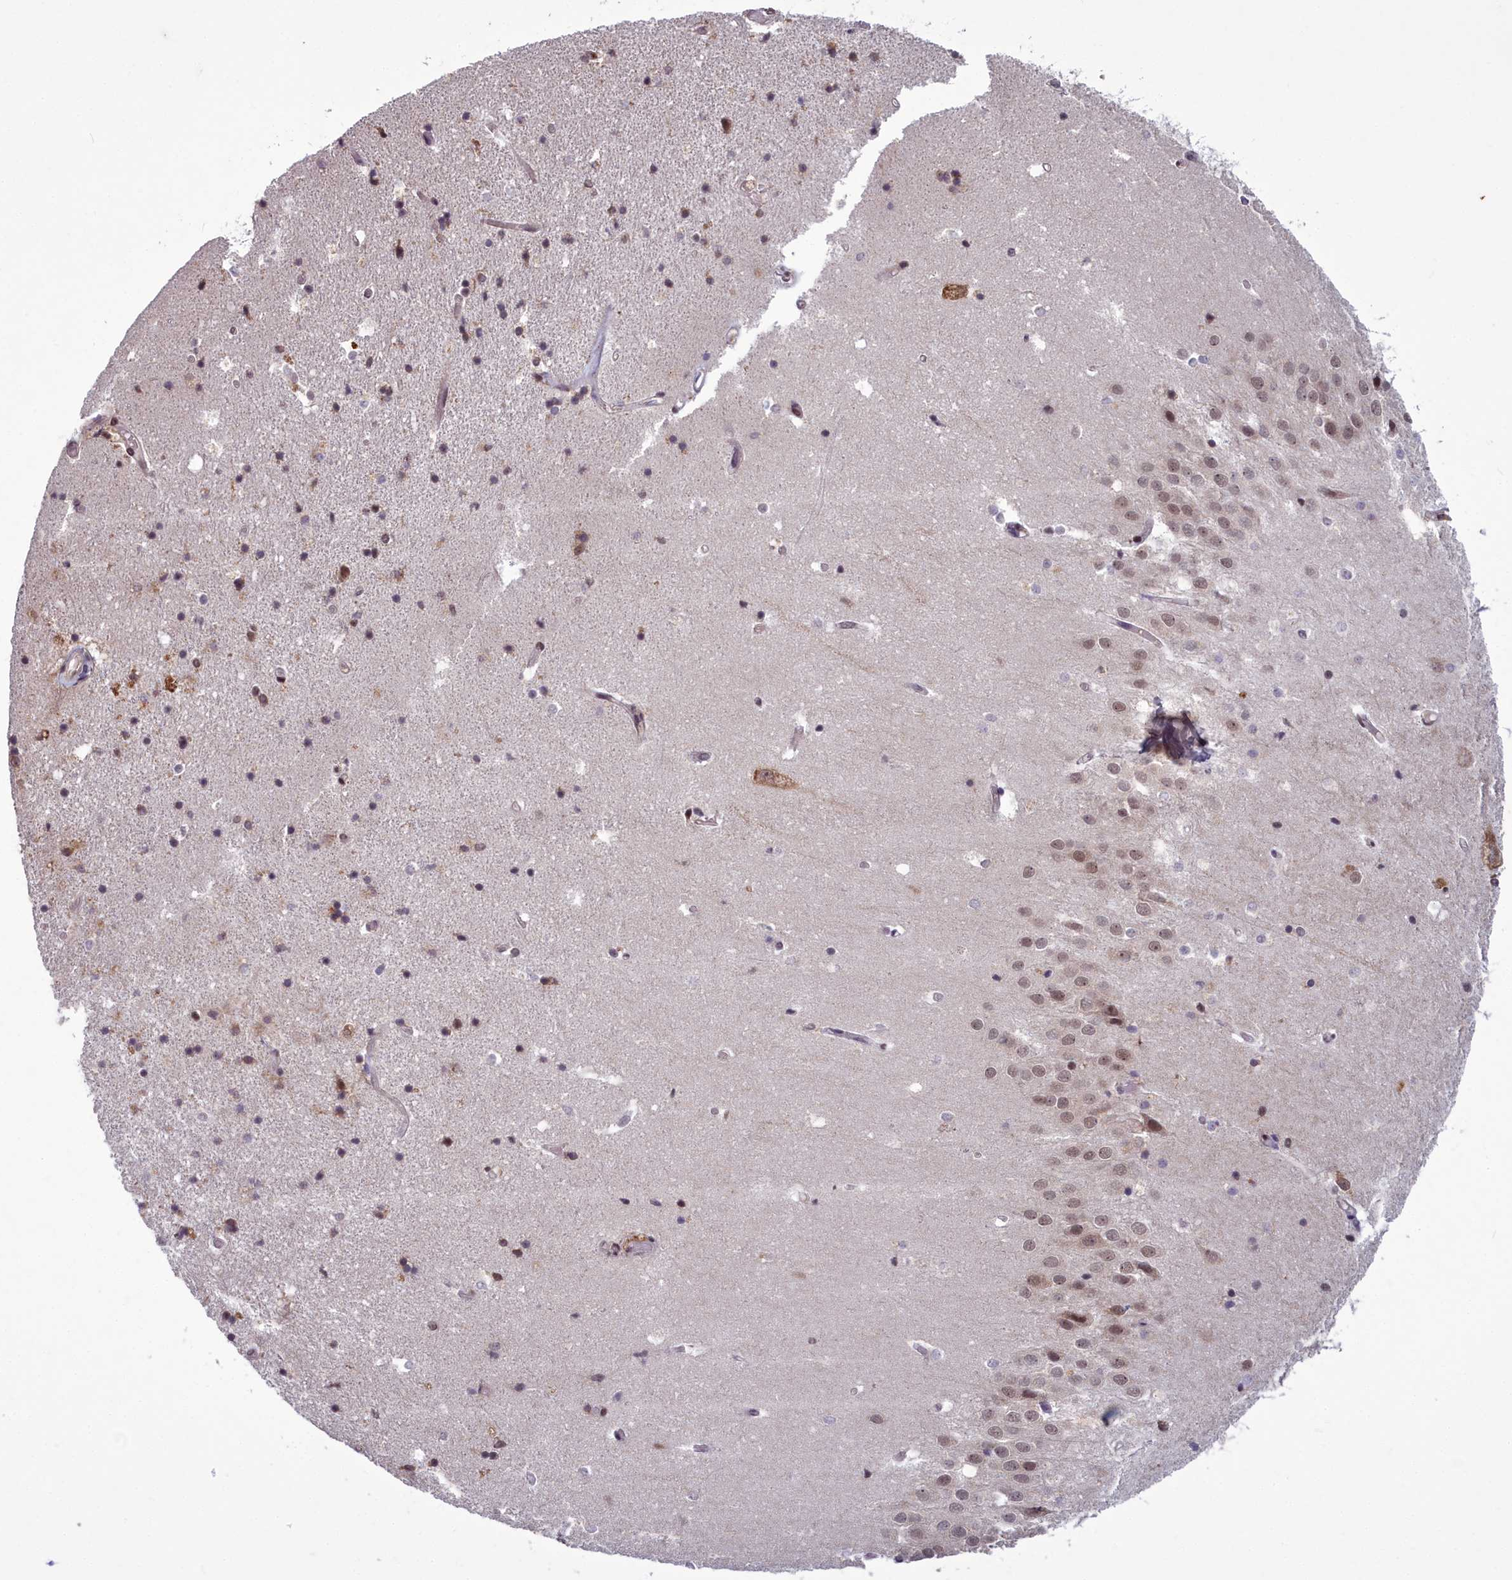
{"staining": {"intensity": "moderate", "quantity": "<25%", "location": "cytoplasmic/membranous,nuclear"}, "tissue": "hippocampus", "cell_type": "Glial cells", "image_type": "normal", "snomed": [{"axis": "morphology", "description": "Normal tissue, NOS"}, {"axis": "topography", "description": "Hippocampus"}], "caption": "DAB (3,3'-diaminobenzidine) immunohistochemical staining of normal hippocampus displays moderate cytoplasmic/membranous,nuclear protein staining in about <25% of glial cells.", "gene": "GMEB1", "patient": {"sex": "female", "age": 52}}